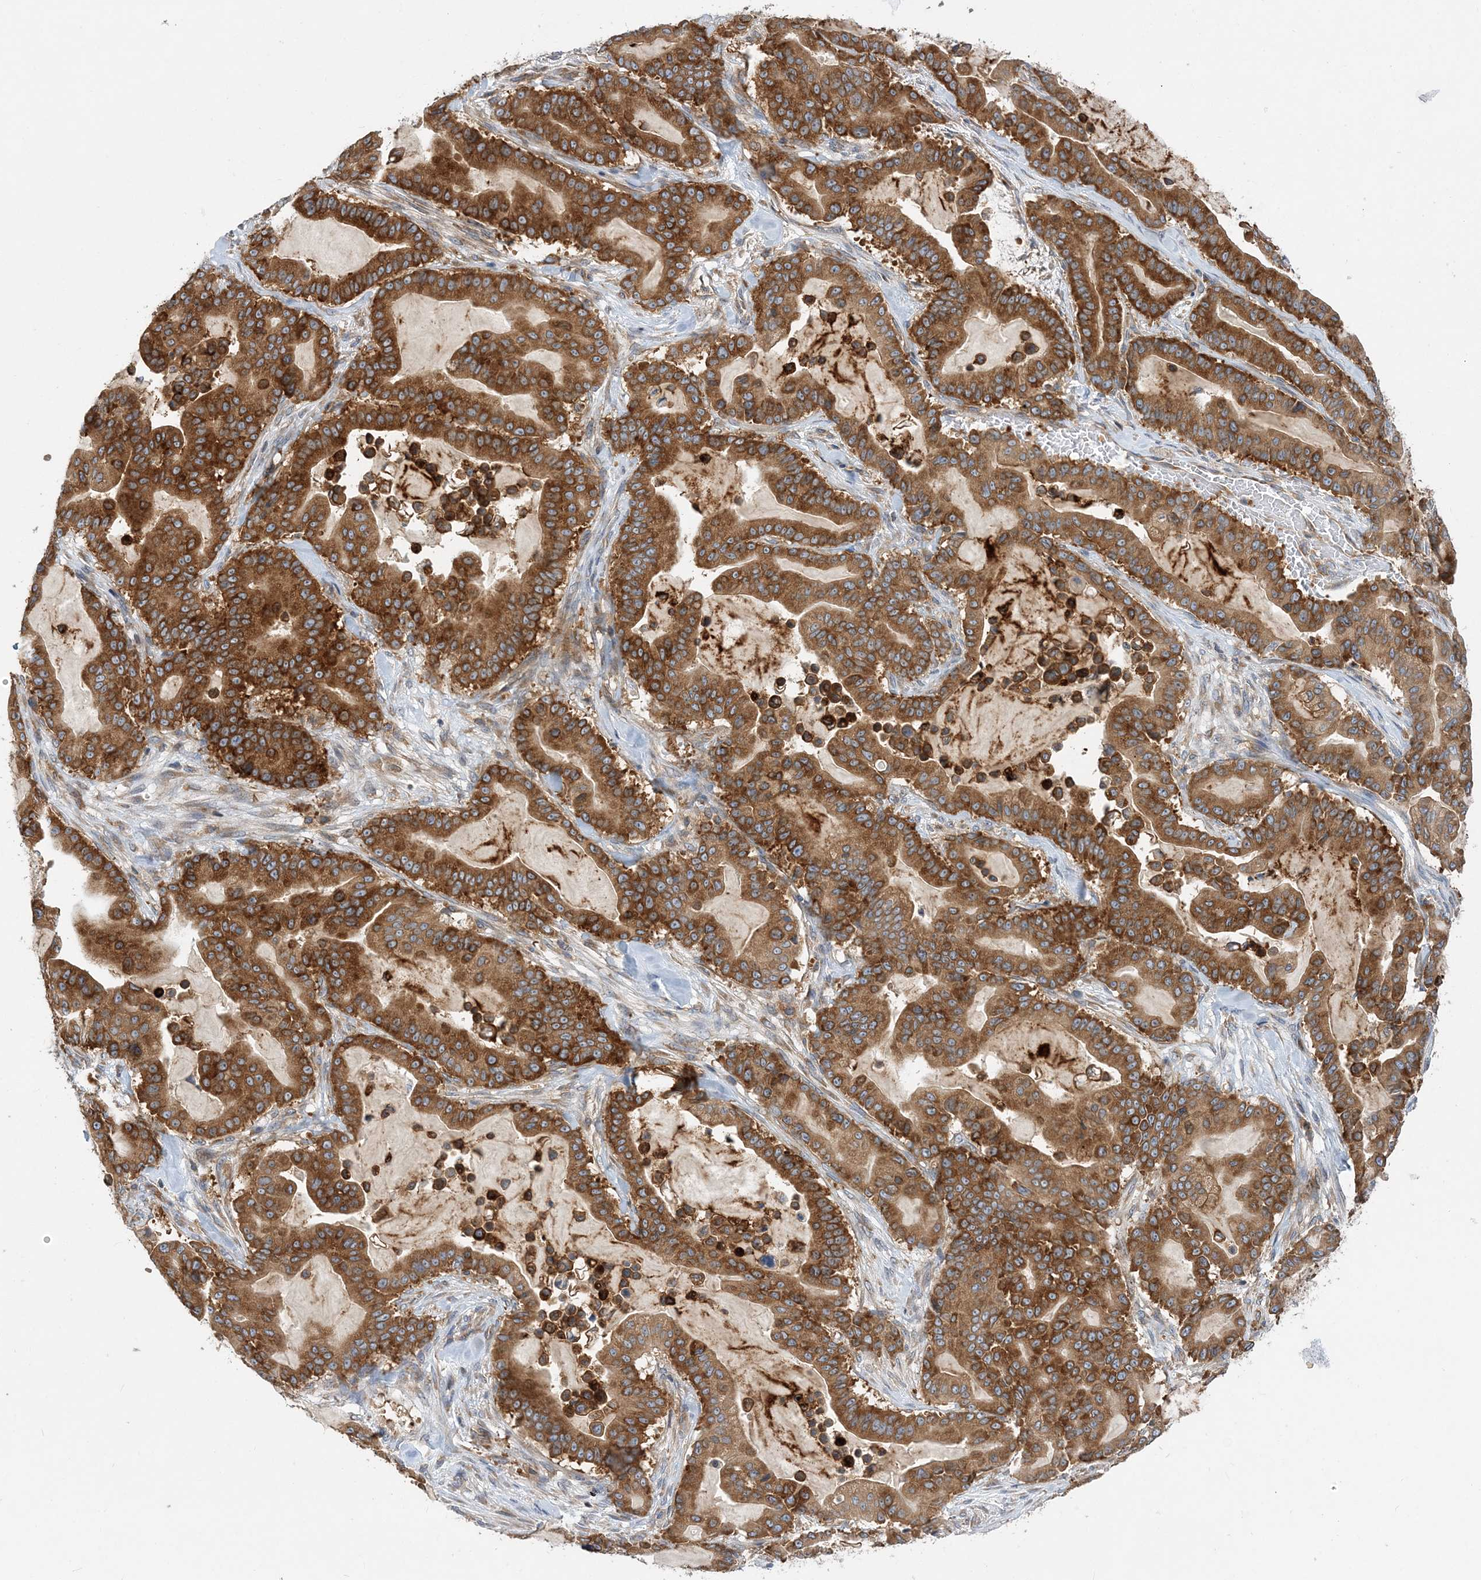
{"staining": {"intensity": "strong", "quantity": ">75%", "location": "cytoplasmic/membranous"}, "tissue": "pancreatic cancer", "cell_type": "Tumor cells", "image_type": "cancer", "snomed": [{"axis": "morphology", "description": "Adenocarcinoma, NOS"}, {"axis": "topography", "description": "Pancreas"}], "caption": "IHC staining of pancreatic adenocarcinoma, which shows high levels of strong cytoplasmic/membranous positivity in approximately >75% of tumor cells indicating strong cytoplasmic/membranous protein staining. The staining was performed using DAB (3,3'-diaminobenzidine) (brown) for protein detection and nuclei were counterstained in hematoxylin (blue).", "gene": "LARP4B", "patient": {"sex": "male", "age": 63}}